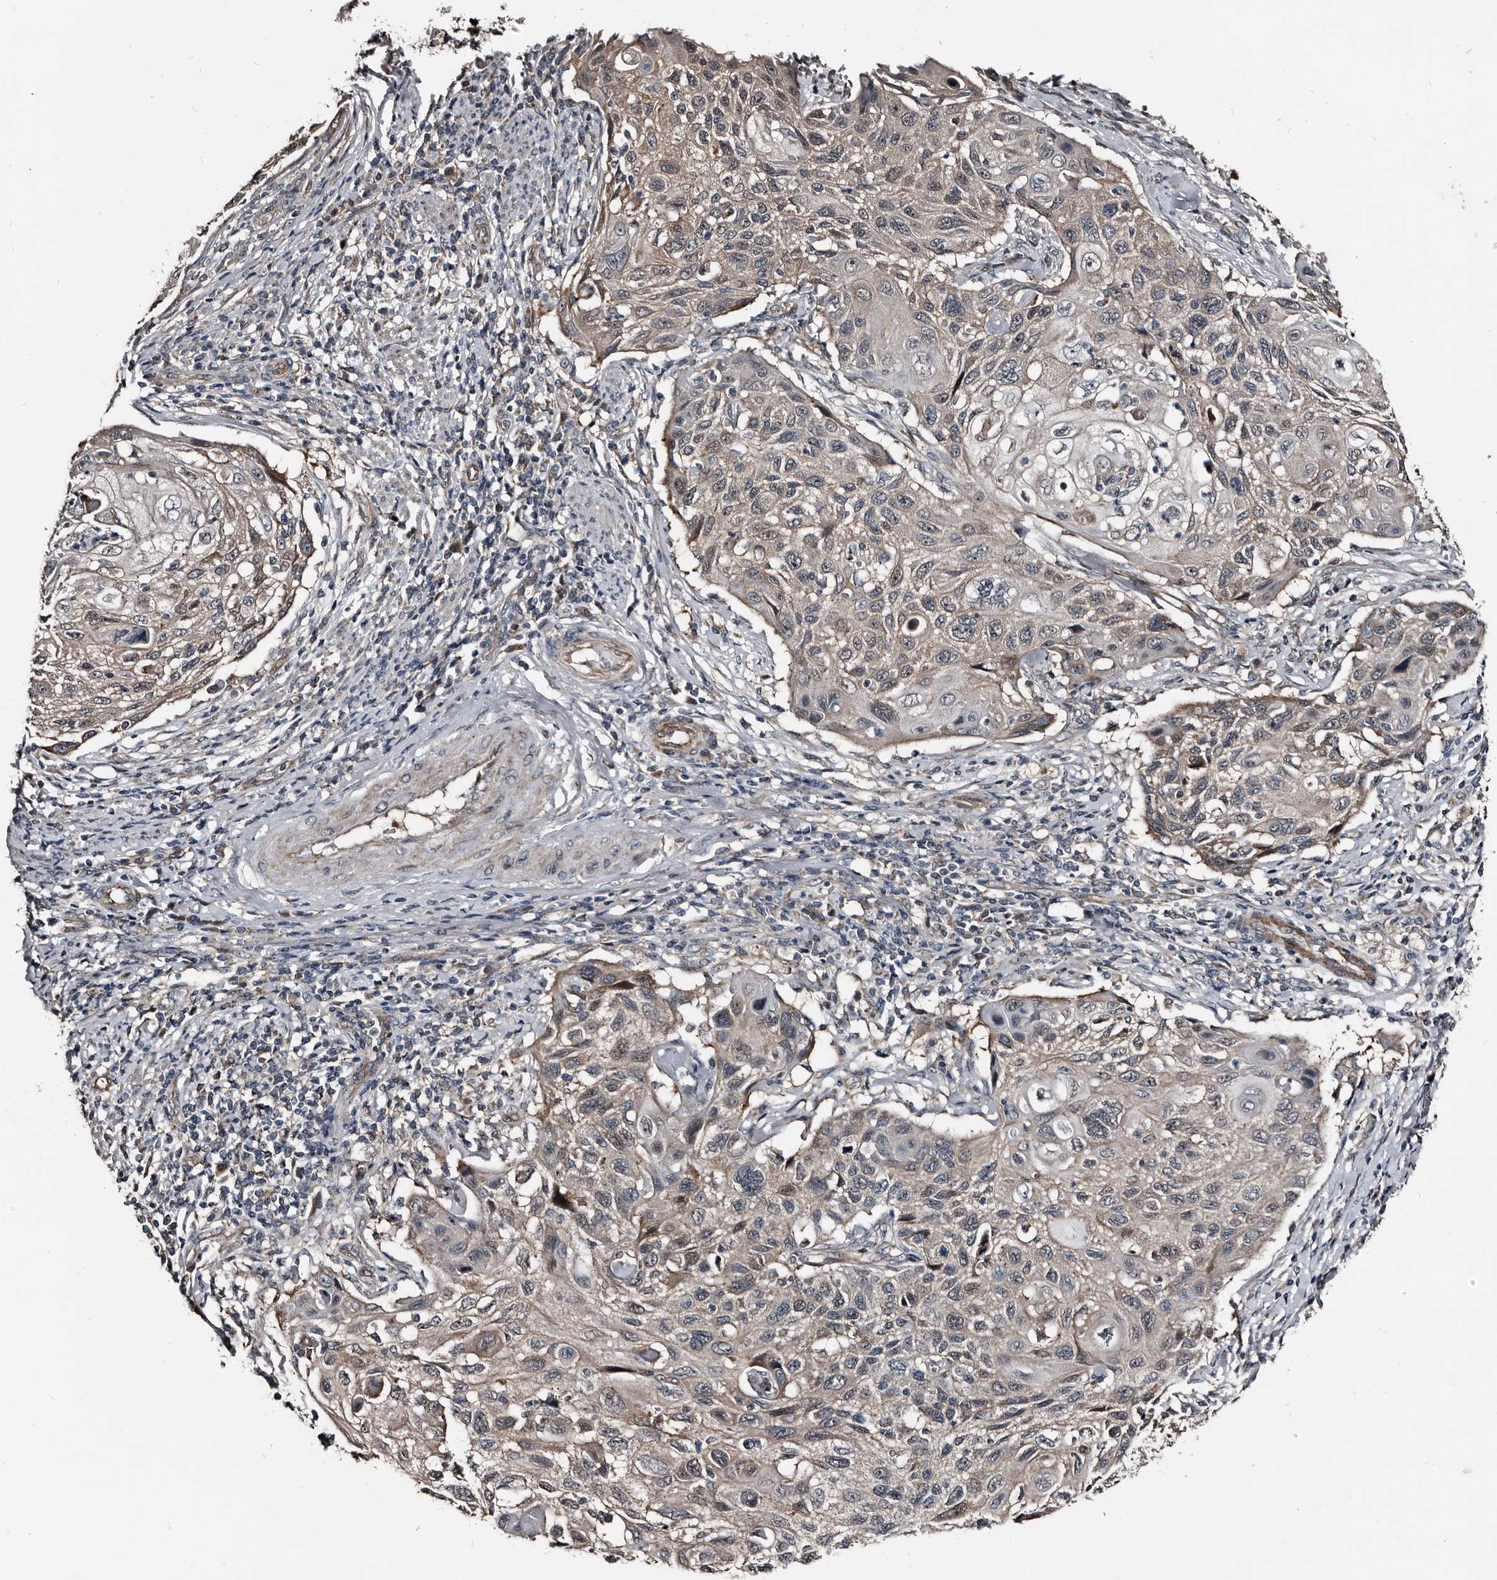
{"staining": {"intensity": "weak", "quantity": "25%-75%", "location": "cytoplasmic/membranous"}, "tissue": "cervical cancer", "cell_type": "Tumor cells", "image_type": "cancer", "snomed": [{"axis": "morphology", "description": "Squamous cell carcinoma, NOS"}, {"axis": "topography", "description": "Cervix"}], "caption": "Protein staining exhibits weak cytoplasmic/membranous staining in about 25%-75% of tumor cells in squamous cell carcinoma (cervical). (IHC, brightfield microscopy, high magnification).", "gene": "DHPS", "patient": {"sex": "female", "age": 70}}